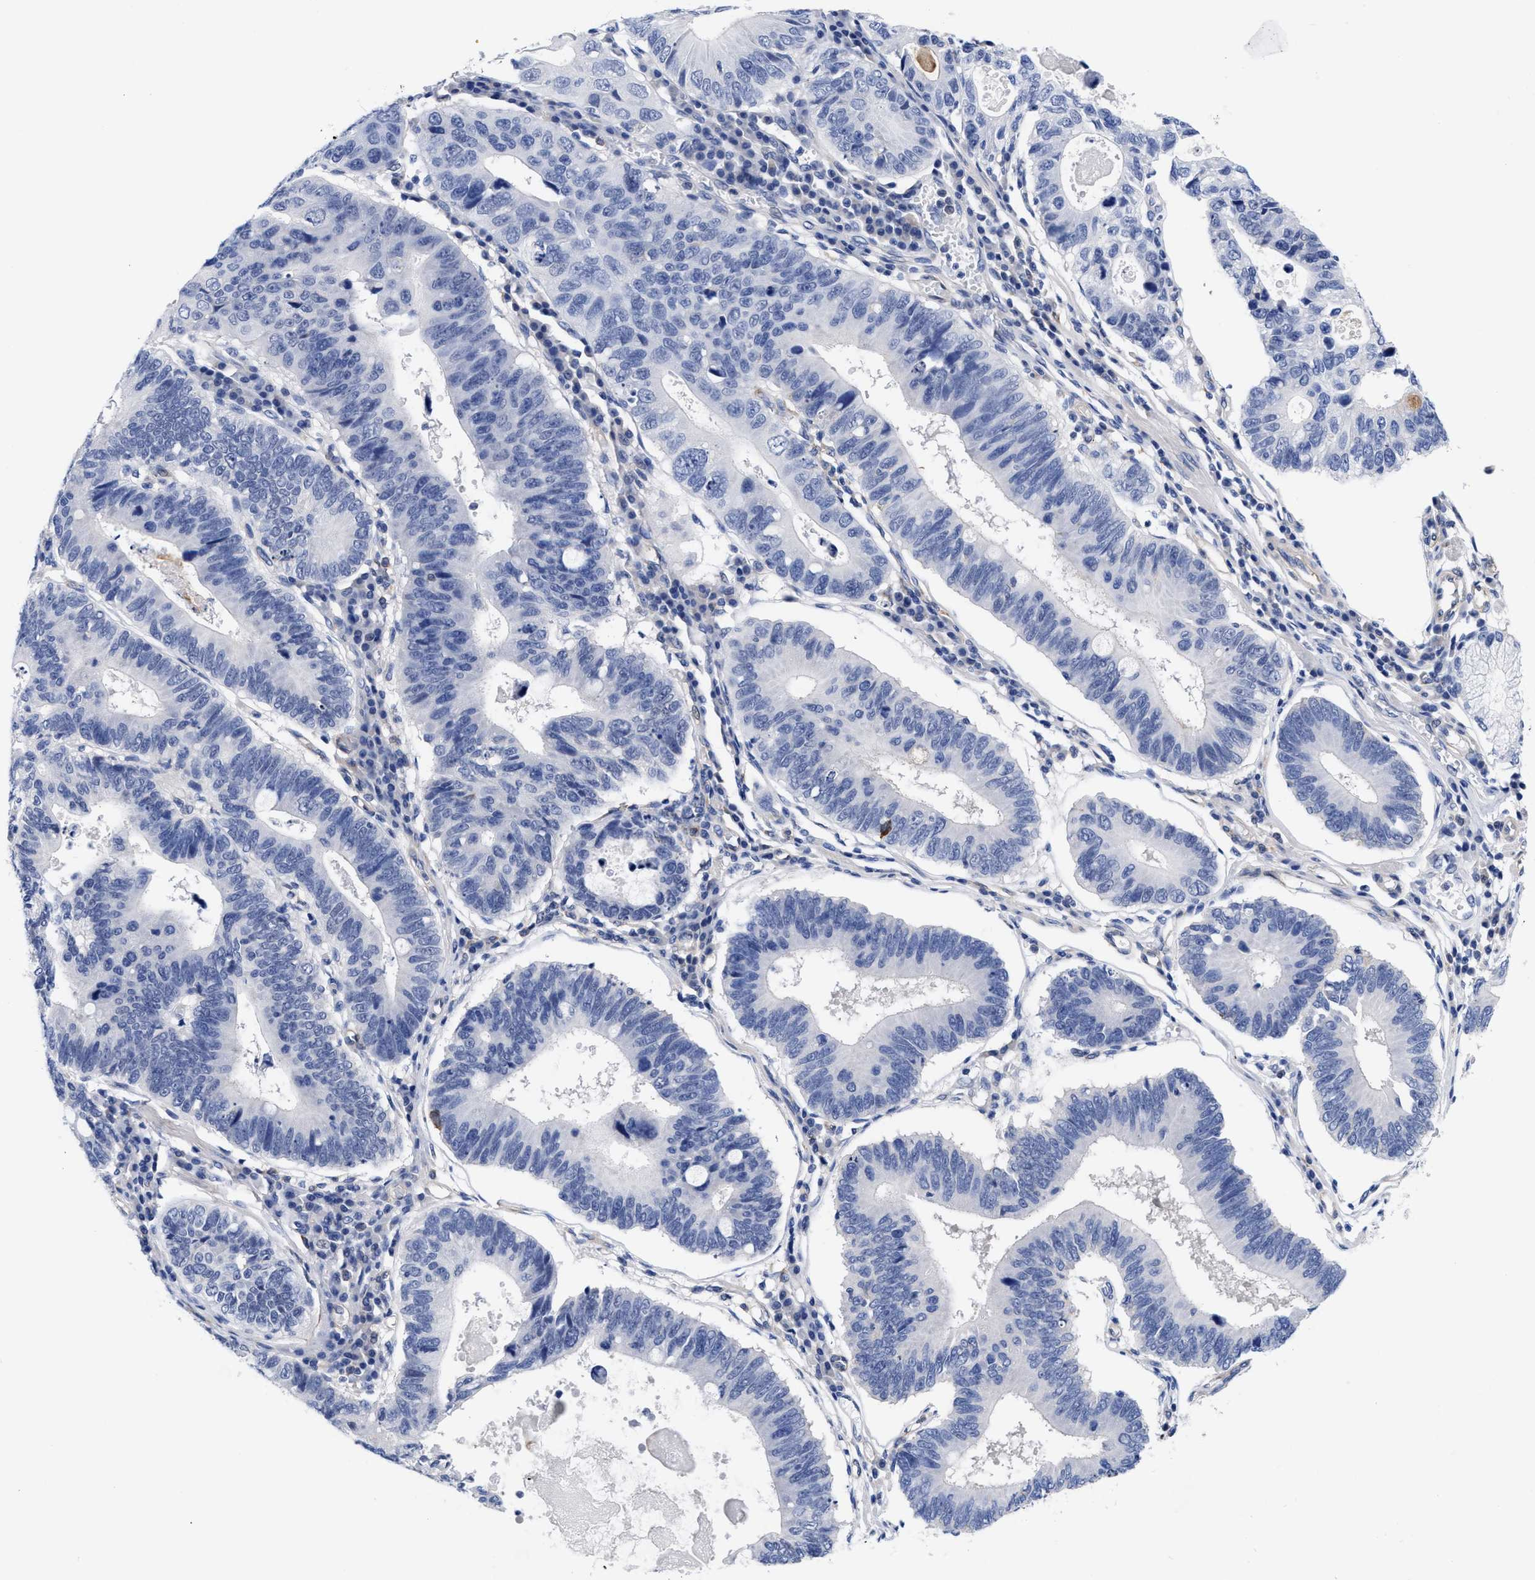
{"staining": {"intensity": "negative", "quantity": "none", "location": "none"}, "tissue": "stomach cancer", "cell_type": "Tumor cells", "image_type": "cancer", "snomed": [{"axis": "morphology", "description": "Adenocarcinoma, NOS"}, {"axis": "topography", "description": "Stomach"}], "caption": "There is no significant positivity in tumor cells of stomach cancer.", "gene": "IRAG2", "patient": {"sex": "male", "age": 59}}